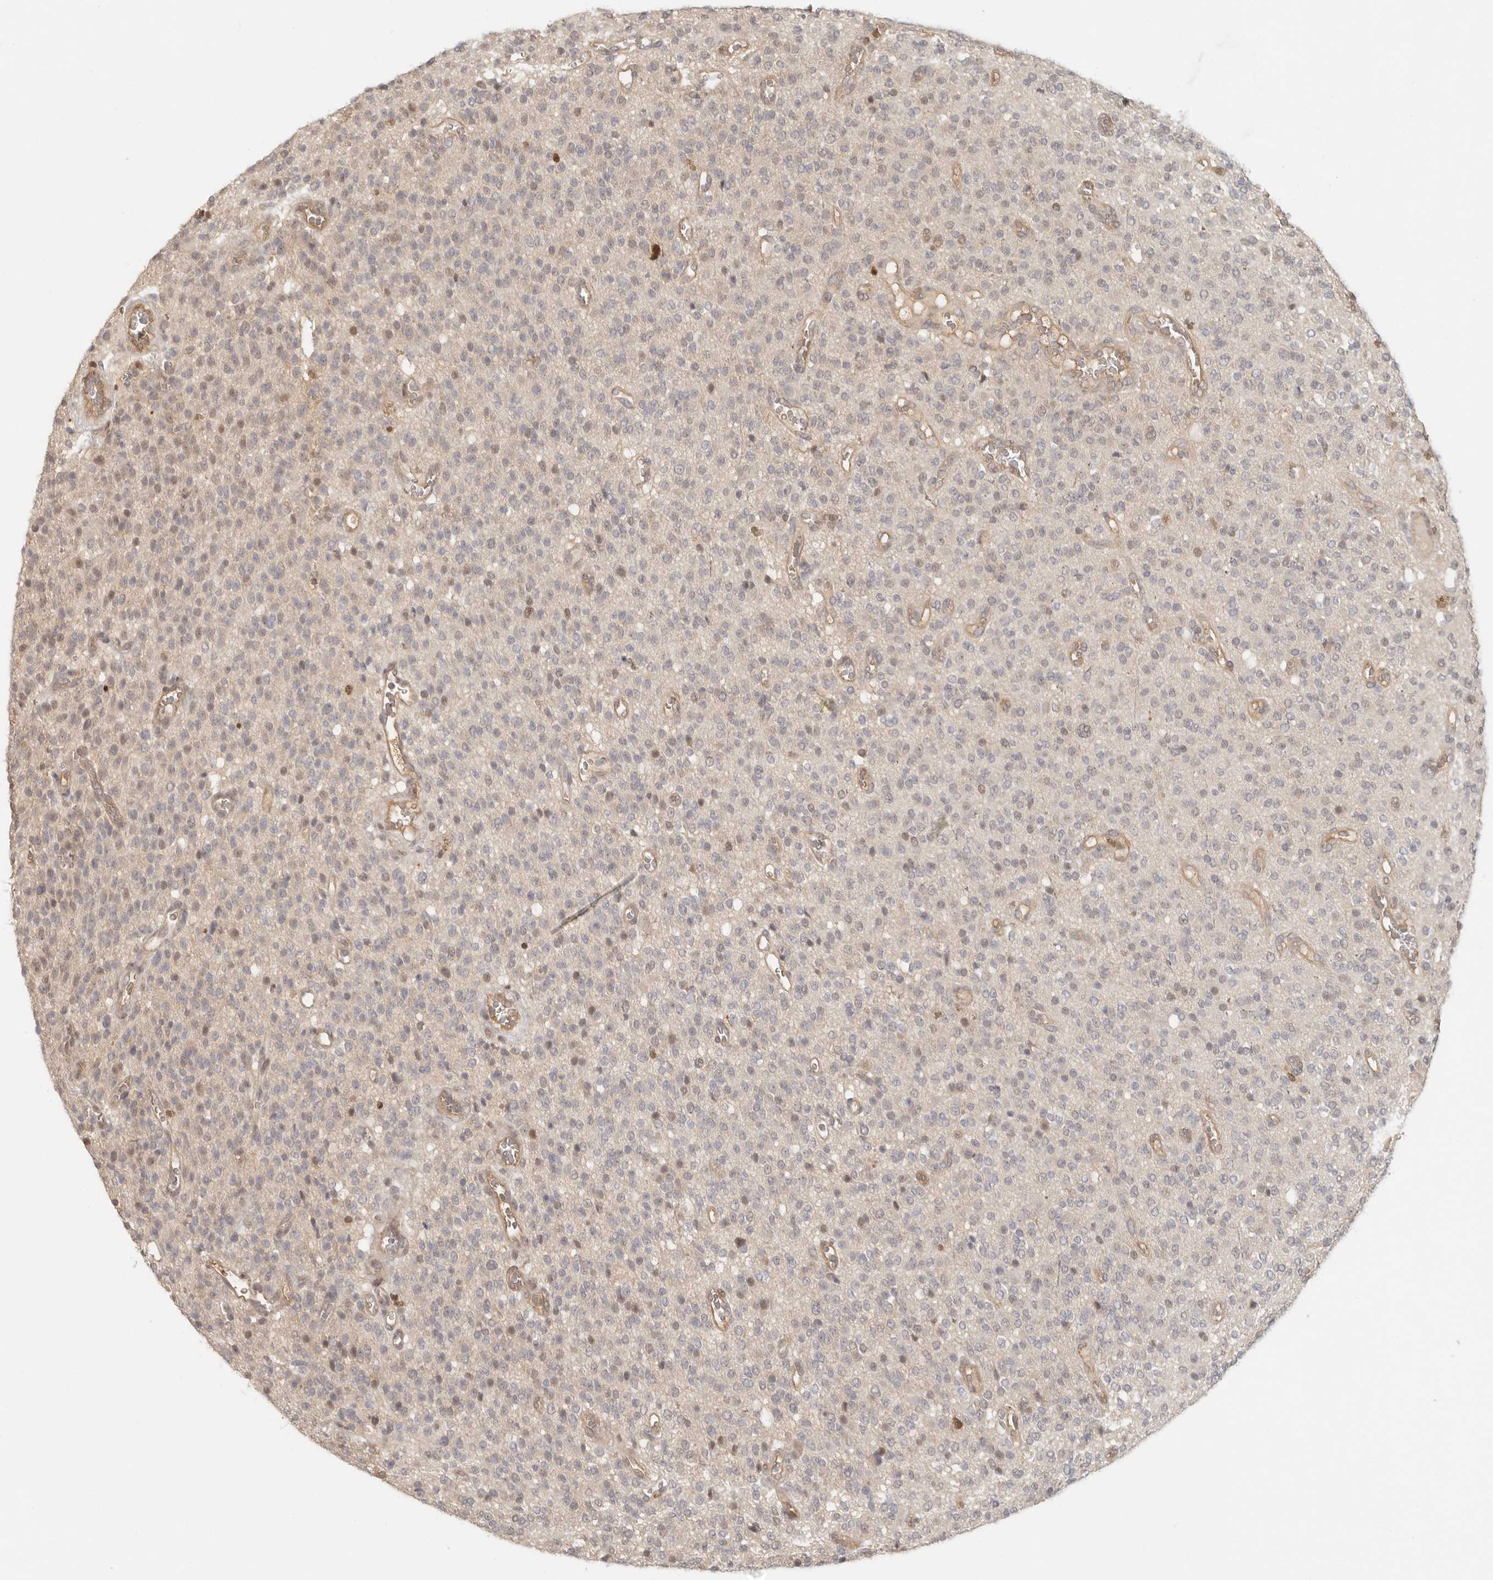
{"staining": {"intensity": "negative", "quantity": "none", "location": "none"}, "tissue": "glioma", "cell_type": "Tumor cells", "image_type": "cancer", "snomed": [{"axis": "morphology", "description": "Glioma, malignant, High grade"}, {"axis": "topography", "description": "Brain"}], "caption": "A micrograph of human malignant glioma (high-grade) is negative for staining in tumor cells.", "gene": "PSMA5", "patient": {"sex": "male", "age": 34}}